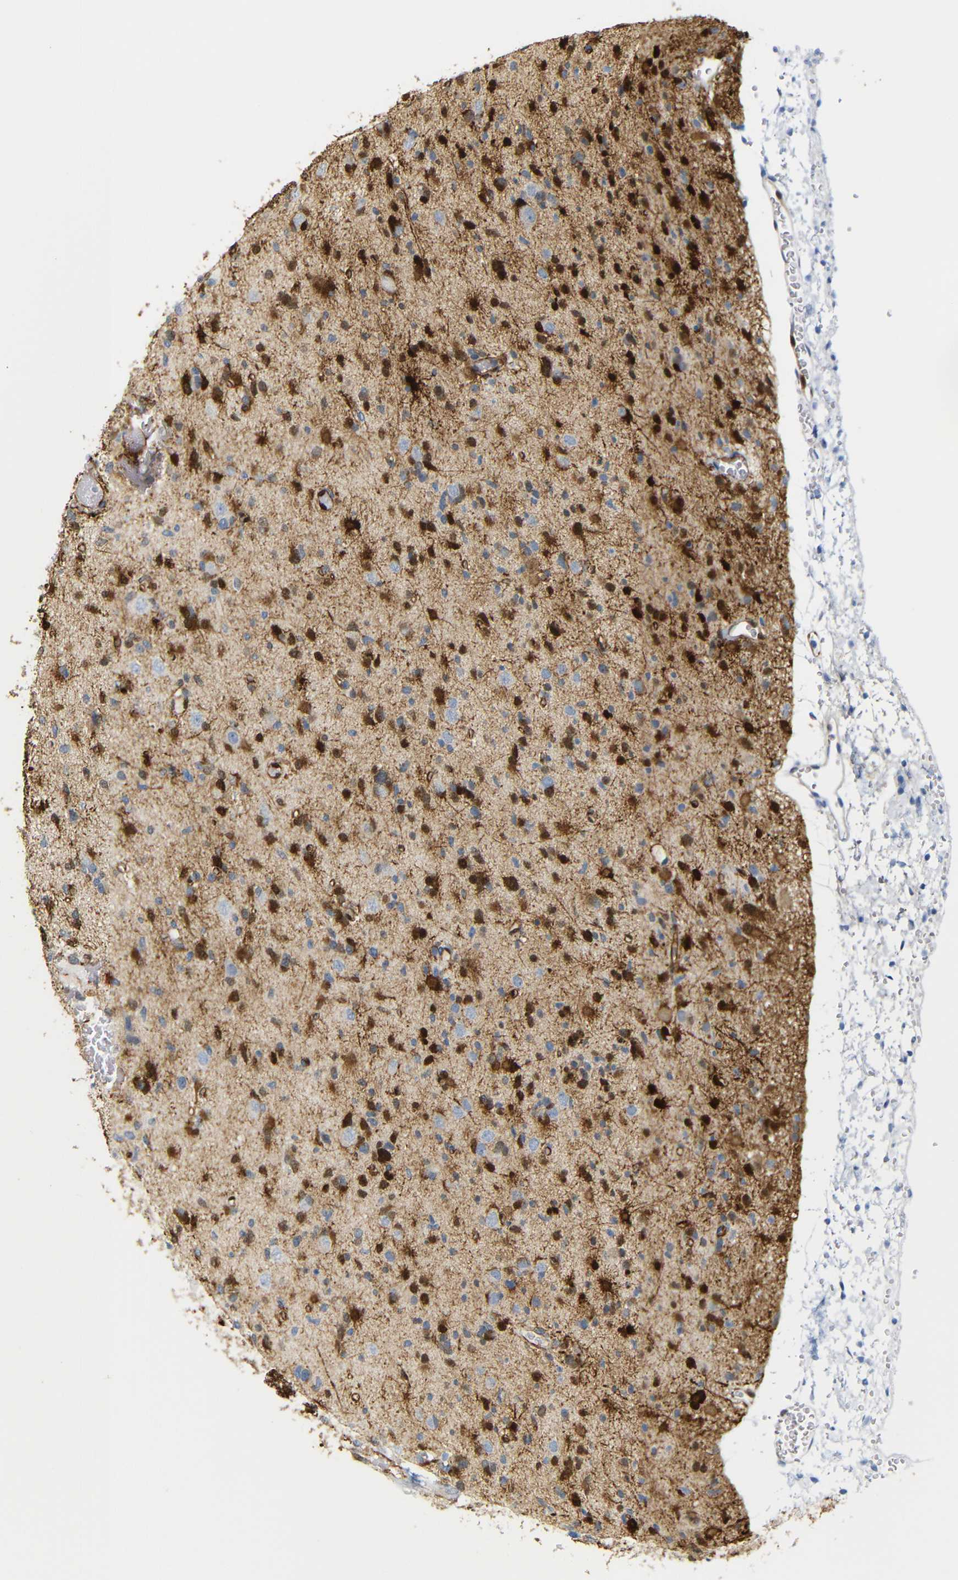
{"staining": {"intensity": "strong", "quantity": "25%-75%", "location": "cytoplasmic/membranous,nuclear"}, "tissue": "glioma", "cell_type": "Tumor cells", "image_type": "cancer", "snomed": [{"axis": "morphology", "description": "Glioma, malignant, Low grade"}, {"axis": "topography", "description": "Brain"}], "caption": "Immunohistochemistry (DAB (3,3'-diaminobenzidine)) staining of human glioma exhibits strong cytoplasmic/membranous and nuclear protein expression in about 25%-75% of tumor cells.", "gene": "MT1A", "patient": {"sex": "female", "age": 22}}